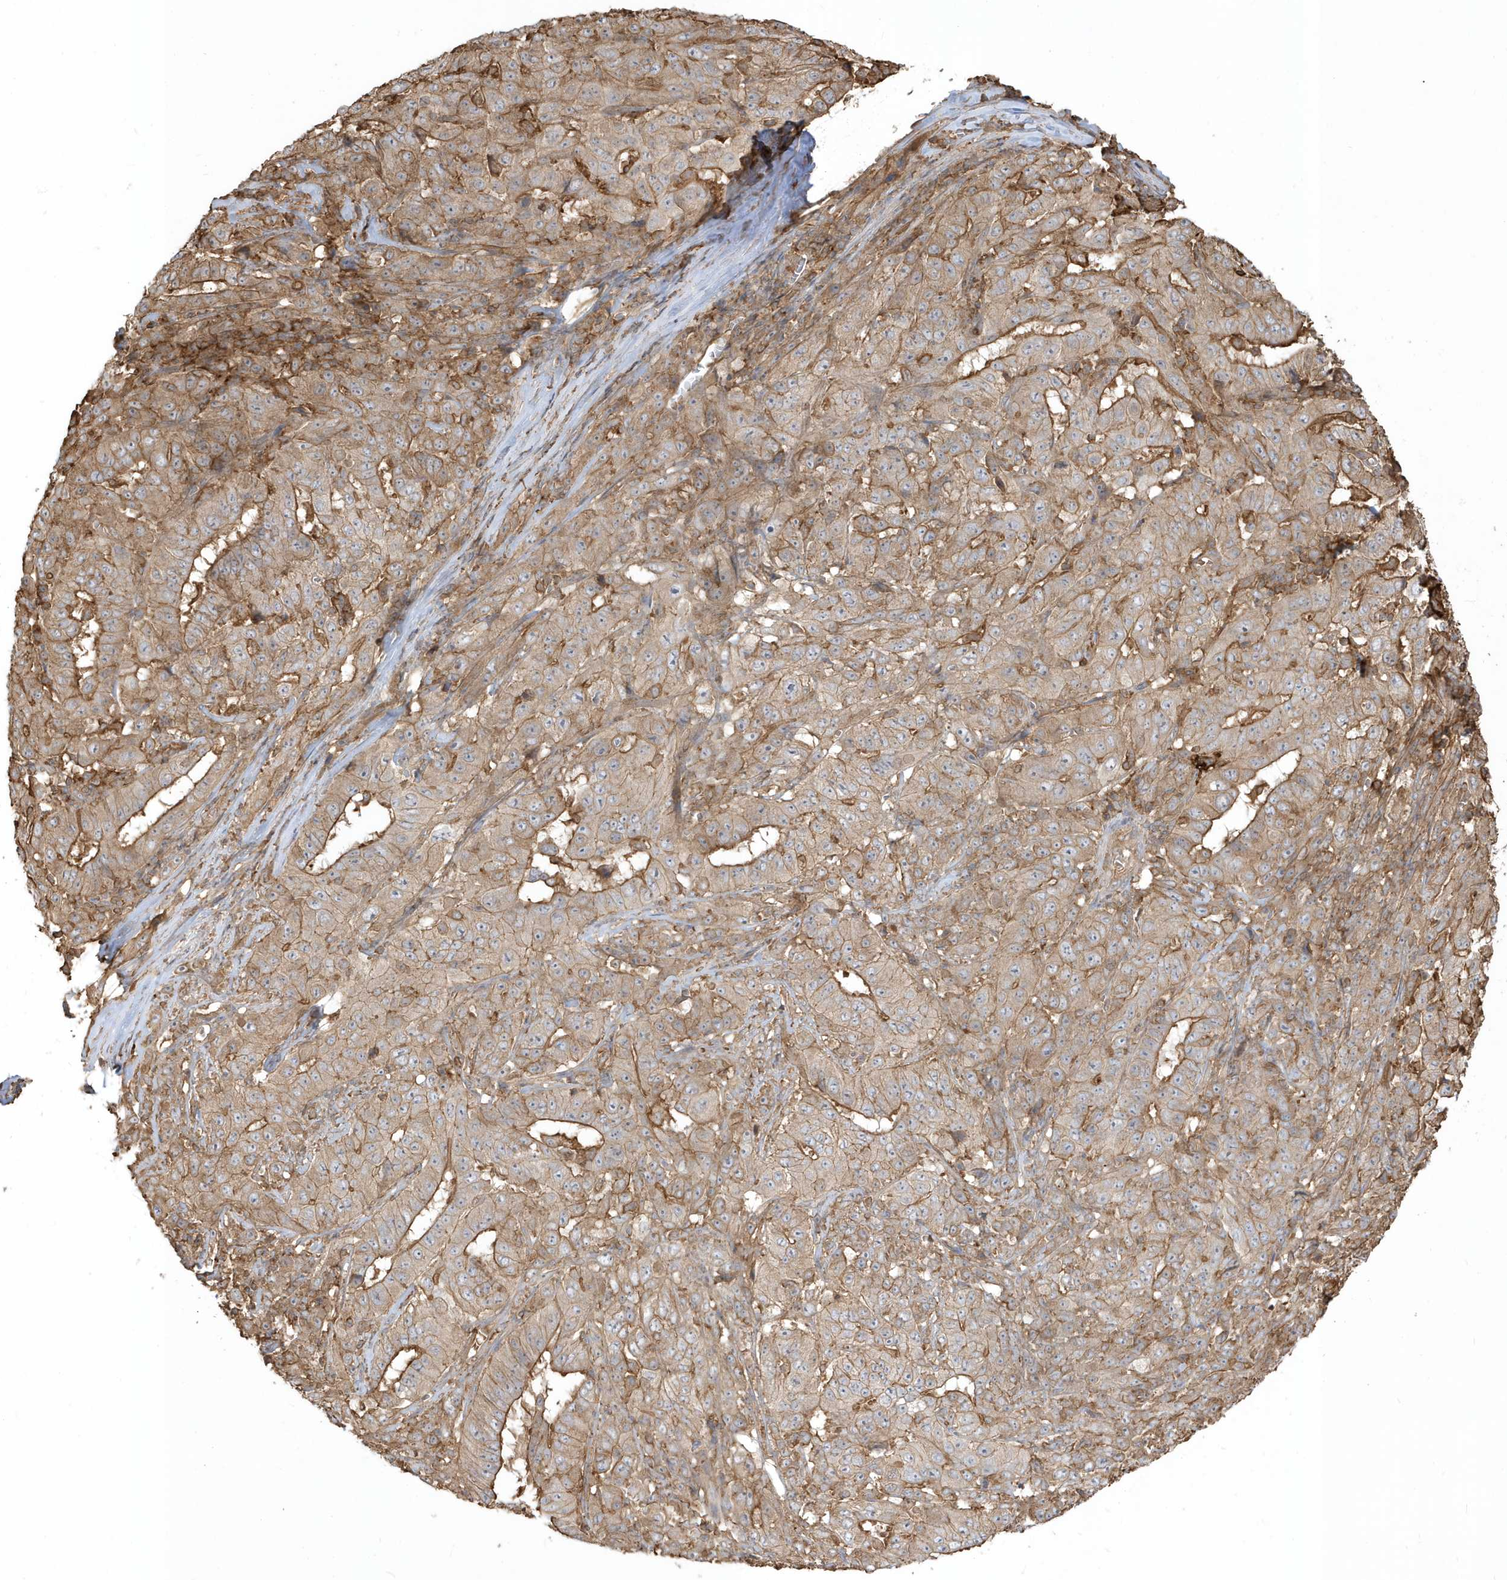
{"staining": {"intensity": "moderate", "quantity": ">75%", "location": "cytoplasmic/membranous"}, "tissue": "pancreatic cancer", "cell_type": "Tumor cells", "image_type": "cancer", "snomed": [{"axis": "morphology", "description": "Adenocarcinoma, NOS"}, {"axis": "topography", "description": "Pancreas"}], "caption": "Human pancreatic cancer stained with a protein marker exhibits moderate staining in tumor cells.", "gene": "ZBTB8A", "patient": {"sex": "male", "age": 63}}